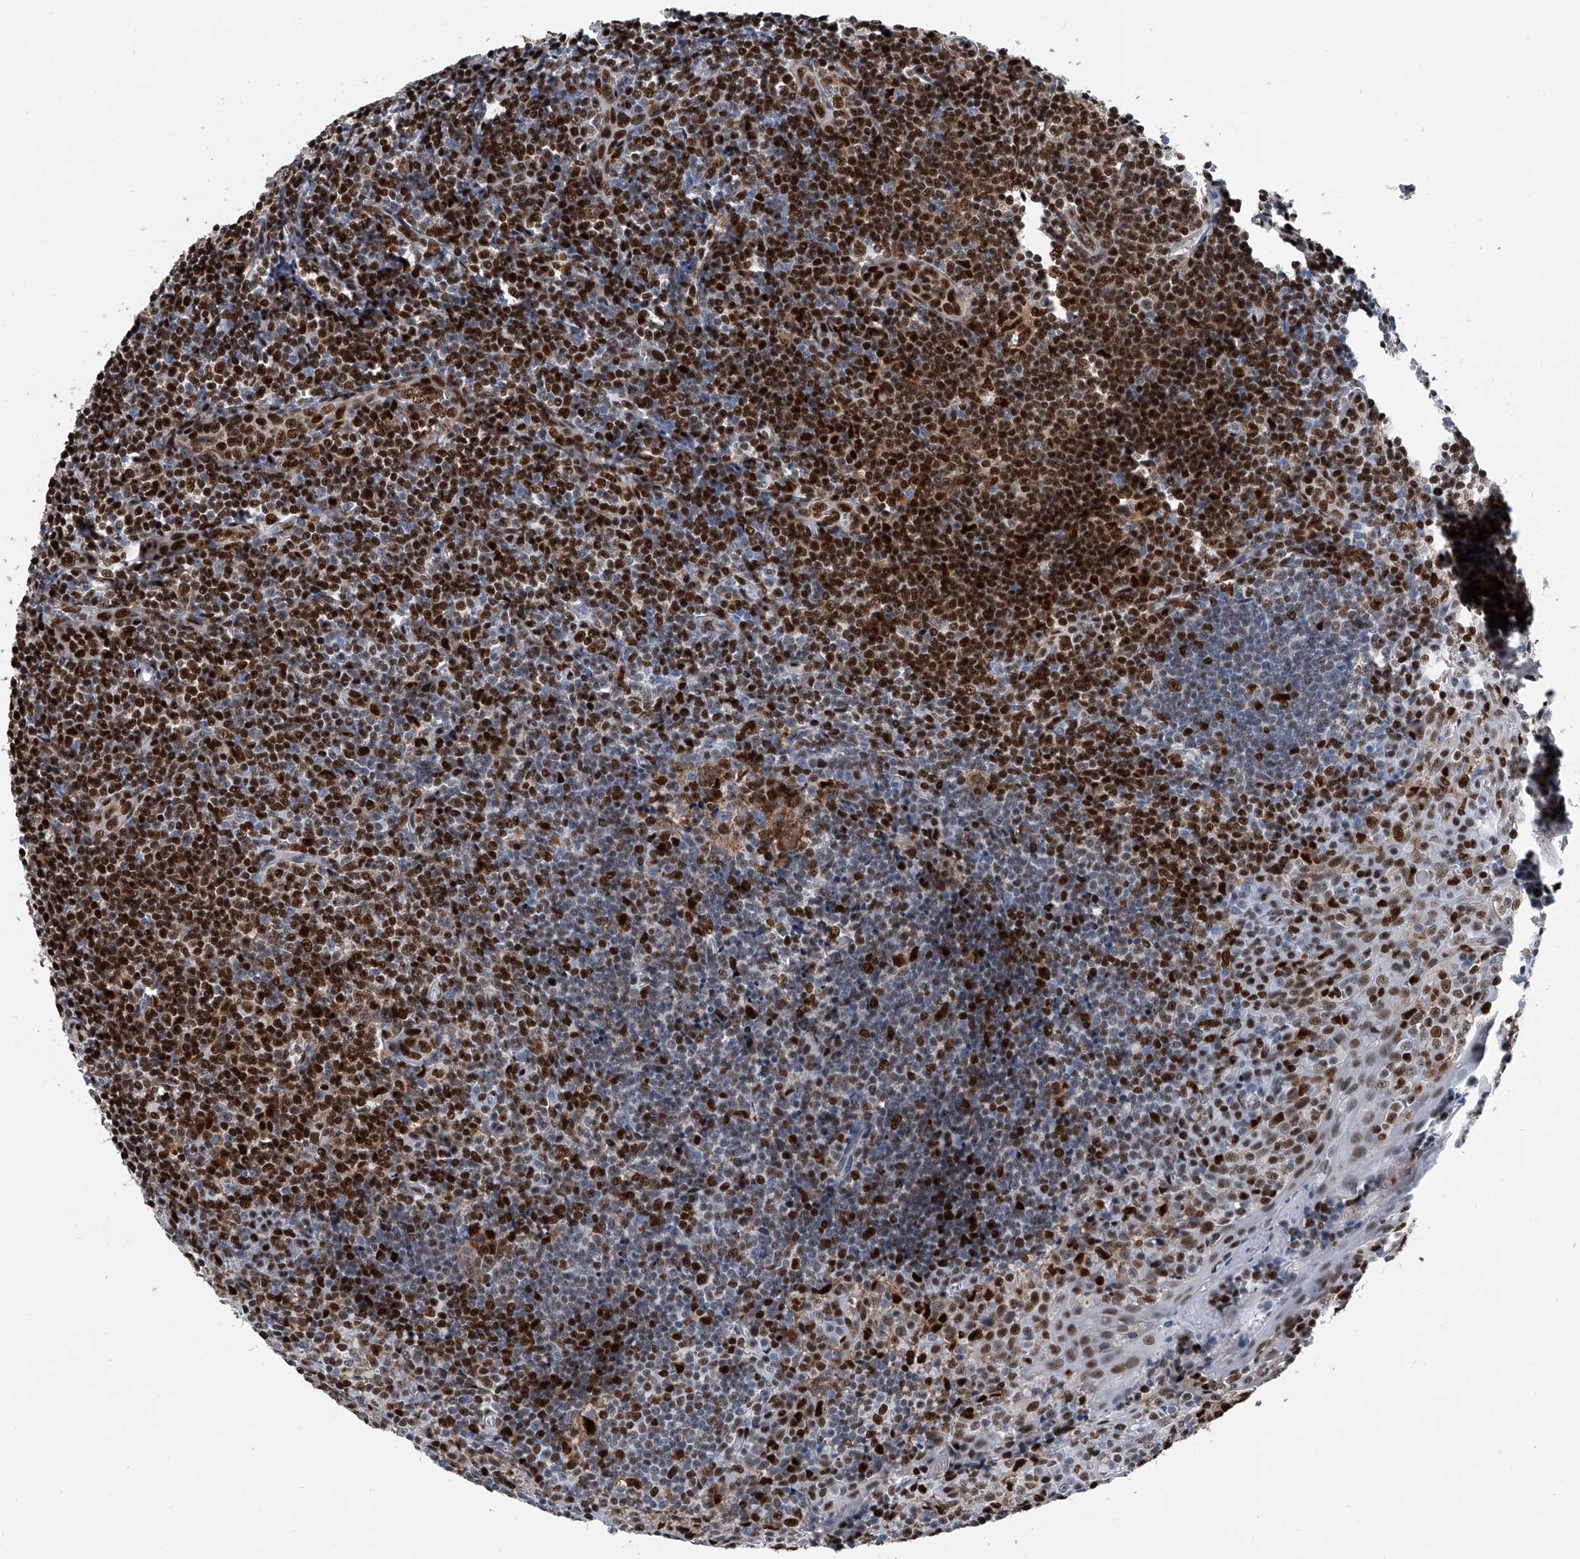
{"staining": {"intensity": "strong", "quantity": ">75%", "location": "nuclear"}, "tissue": "tonsil", "cell_type": "Germinal center cells", "image_type": "normal", "snomed": [{"axis": "morphology", "description": "Normal tissue, NOS"}, {"axis": "topography", "description": "Tonsil"}], "caption": "The immunohistochemical stain labels strong nuclear expression in germinal center cells of normal tonsil. Using DAB (brown) and hematoxylin (blue) stains, captured at high magnification using brightfield microscopy.", "gene": "FKBP5", "patient": {"sex": "male", "age": 27}}